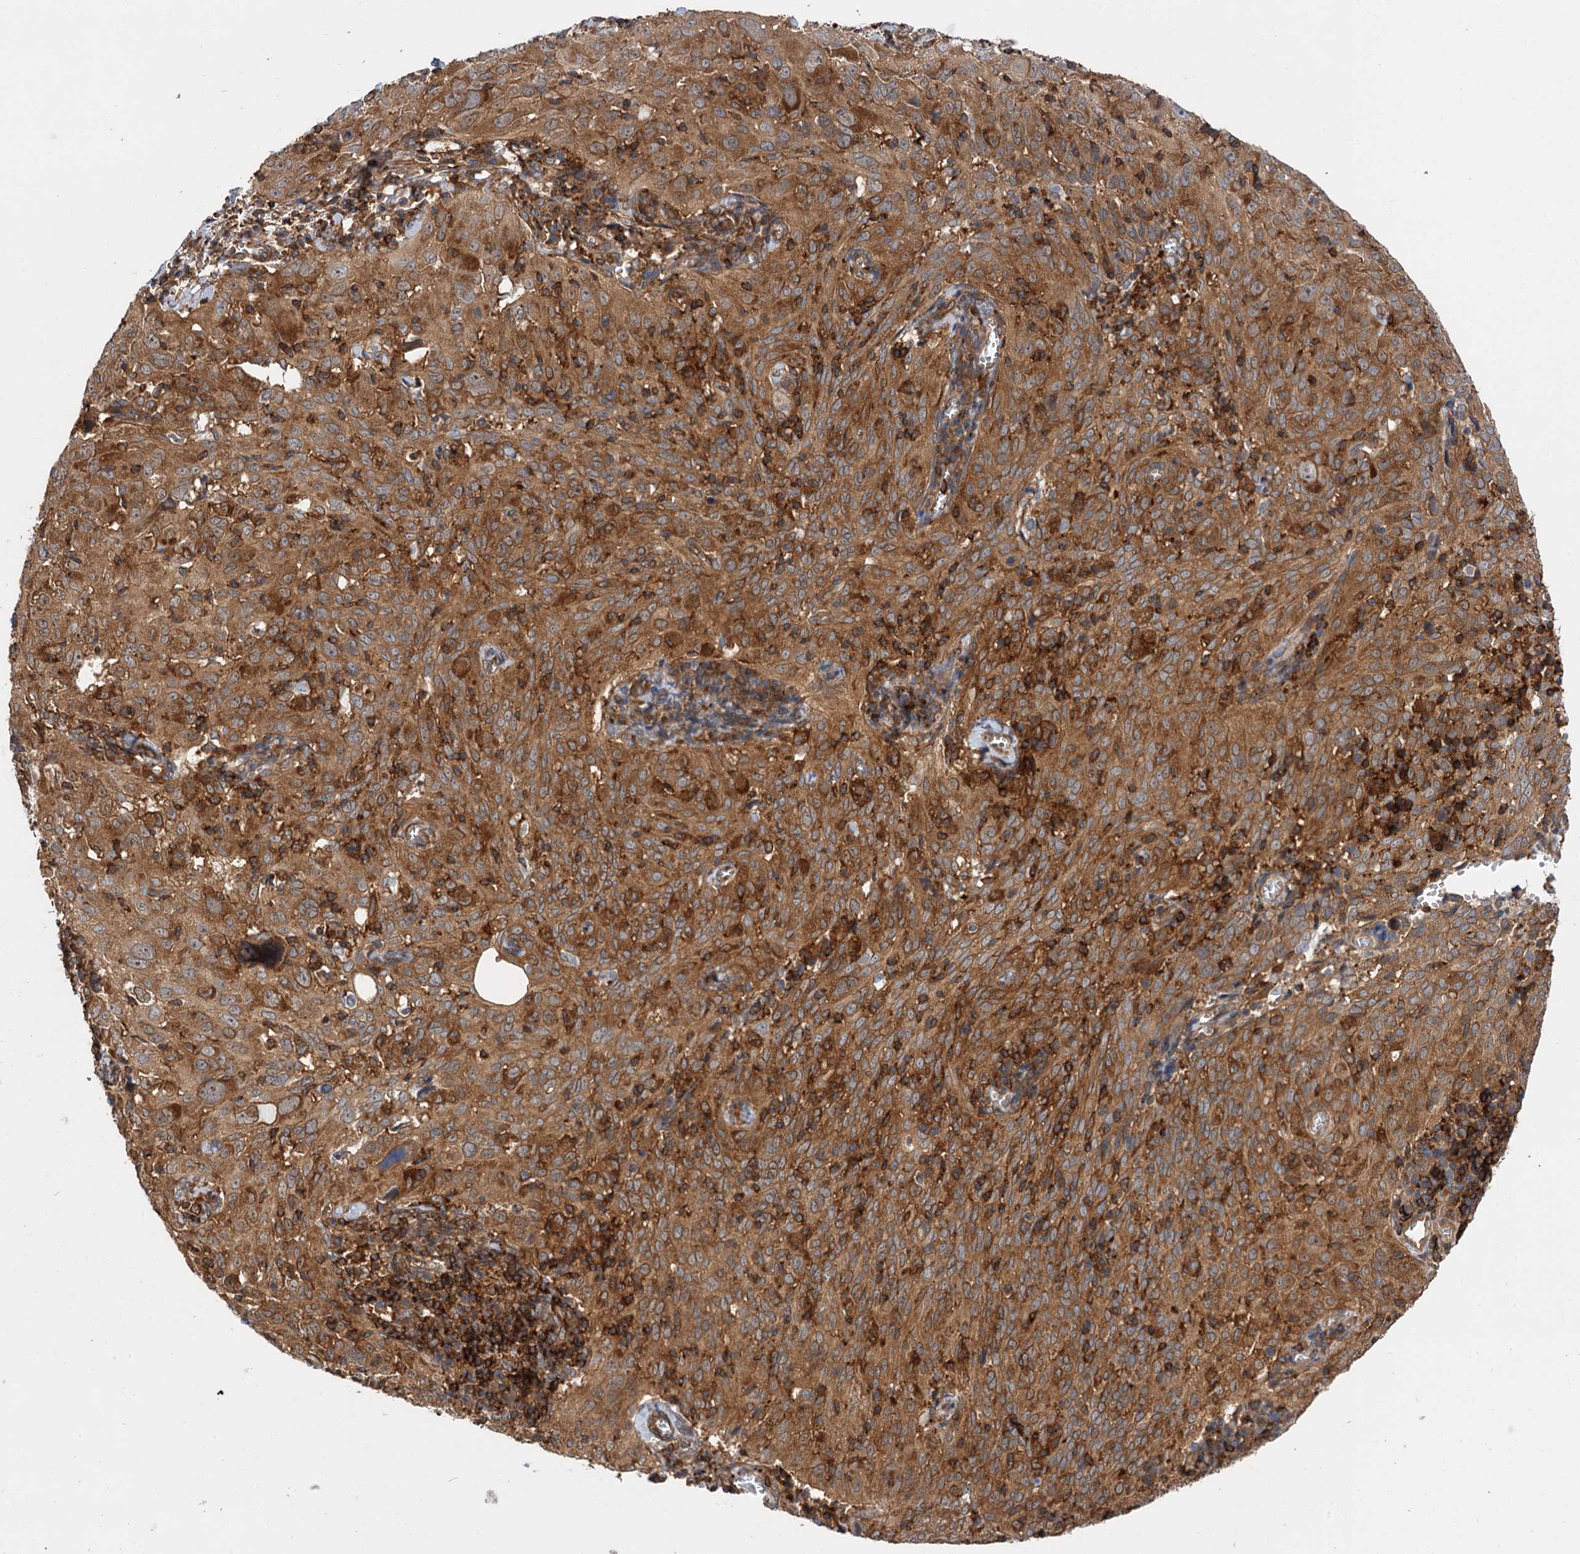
{"staining": {"intensity": "moderate", "quantity": ">75%", "location": "cytoplasmic/membranous"}, "tissue": "cervical cancer", "cell_type": "Tumor cells", "image_type": "cancer", "snomed": [{"axis": "morphology", "description": "Squamous cell carcinoma, NOS"}, {"axis": "topography", "description": "Cervix"}], "caption": "This histopathology image shows IHC staining of human cervical squamous cell carcinoma, with medium moderate cytoplasmic/membranous positivity in about >75% of tumor cells.", "gene": "PACS1", "patient": {"sex": "female", "age": 31}}